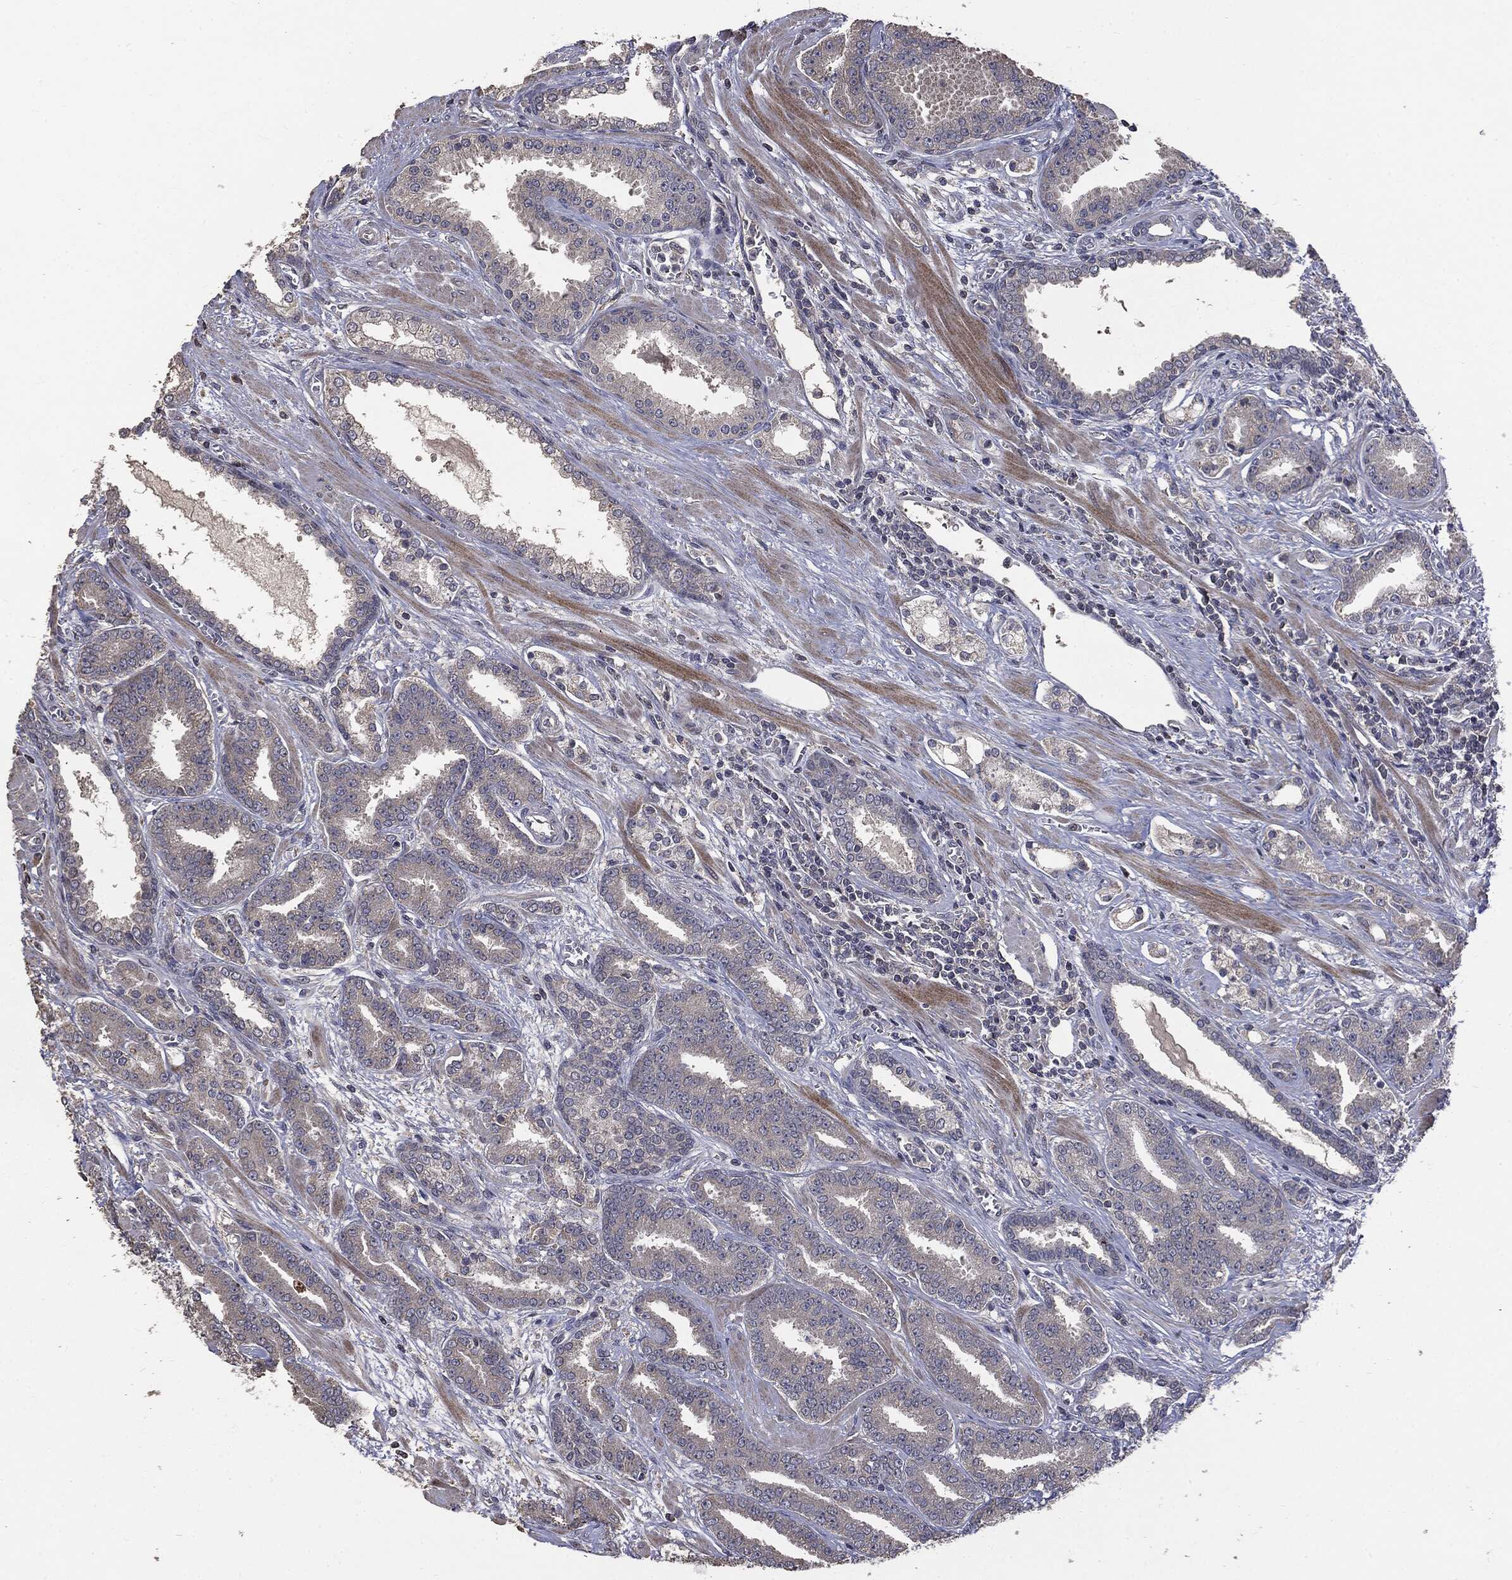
{"staining": {"intensity": "negative", "quantity": "none", "location": "none"}, "tissue": "prostate cancer", "cell_type": "Tumor cells", "image_type": "cancer", "snomed": [{"axis": "morphology", "description": "Adenocarcinoma, High grade"}, {"axis": "topography", "description": "Prostate"}], "caption": "The histopathology image reveals no significant positivity in tumor cells of adenocarcinoma (high-grade) (prostate).", "gene": "MTOR", "patient": {"sex": "male", "age": 60}}